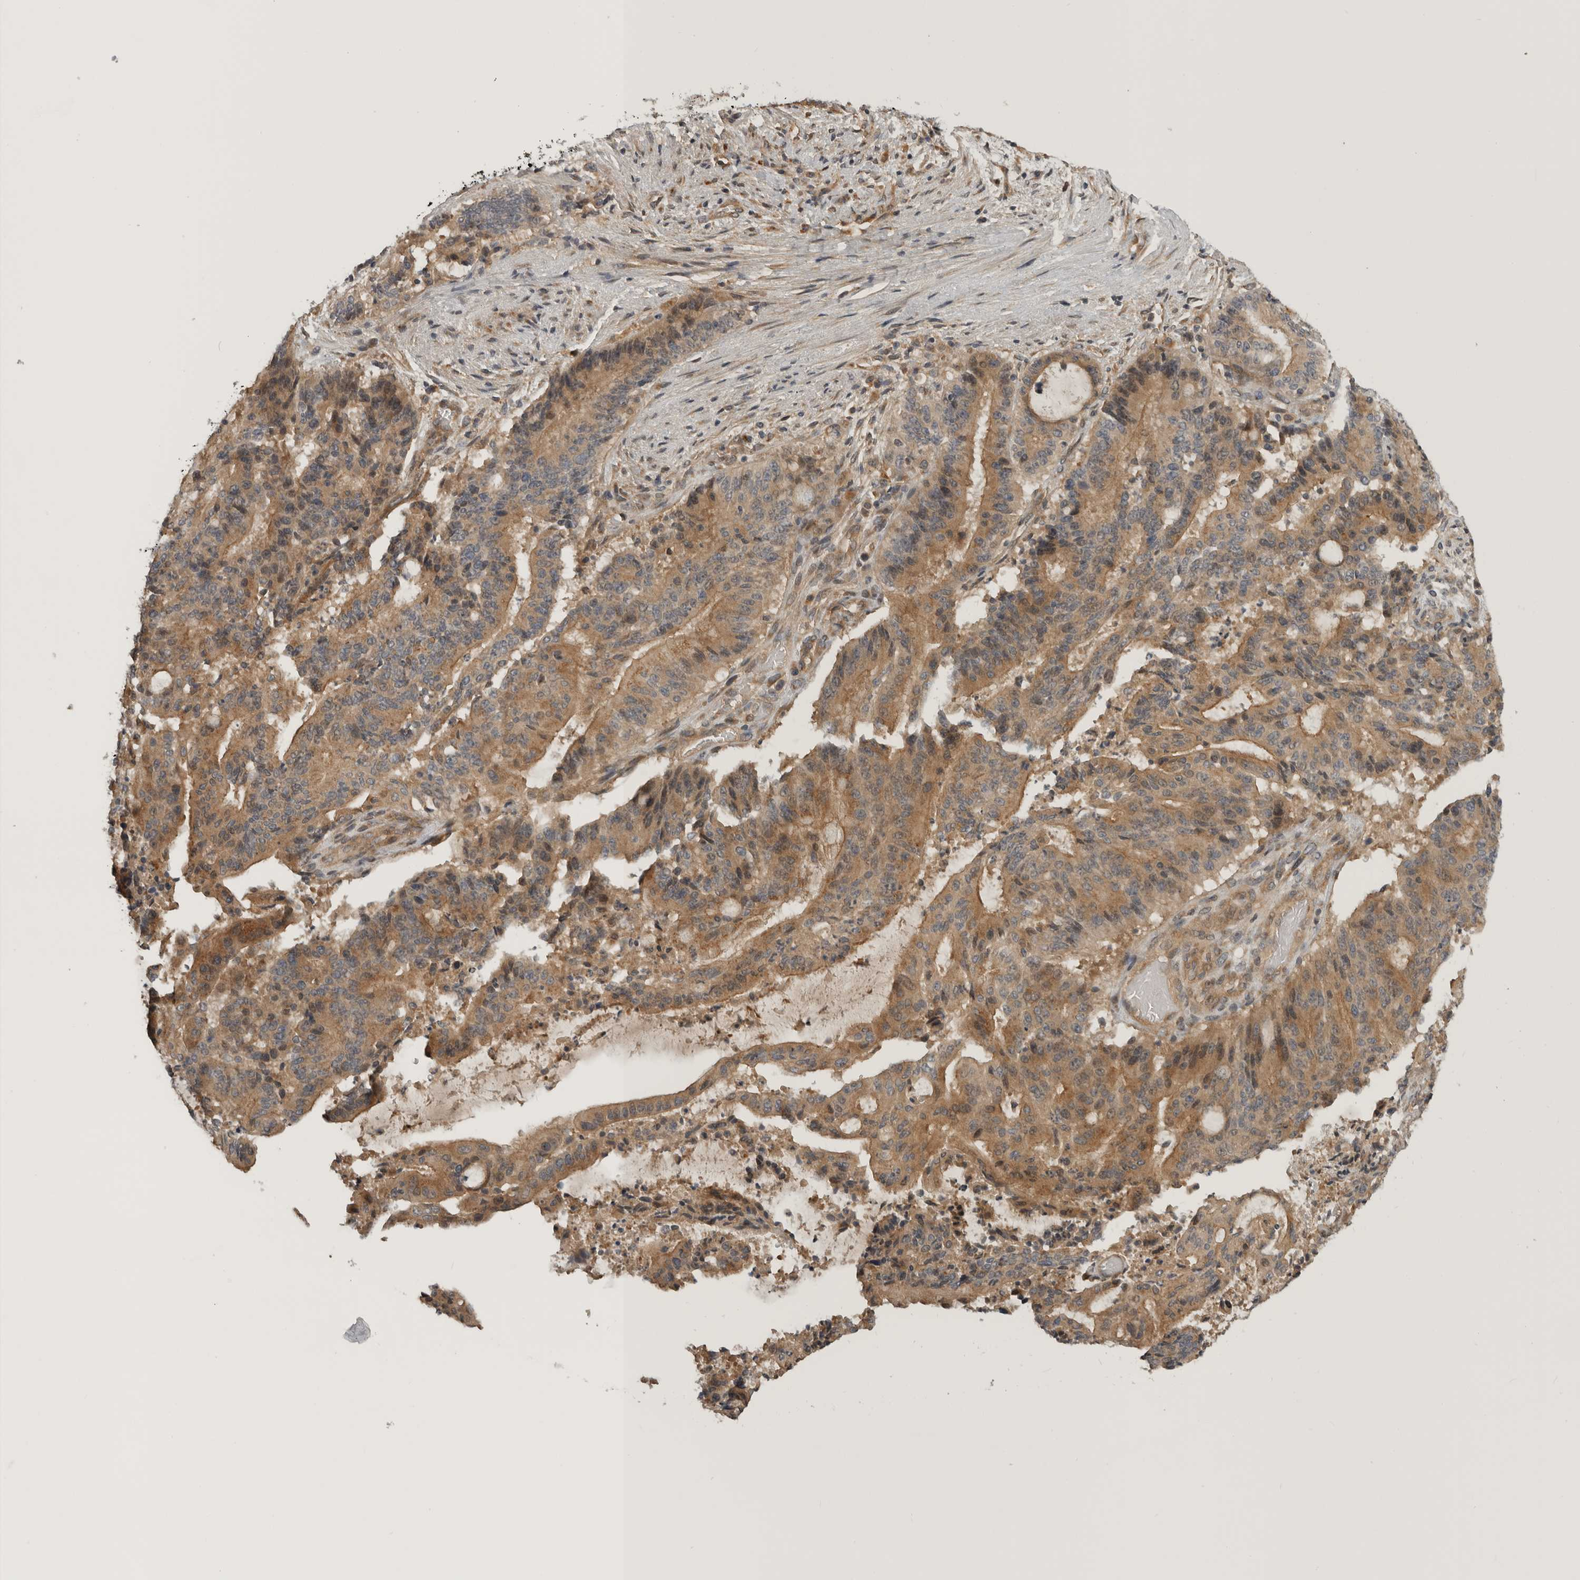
{"staining": {"intensity": "moderate", "quantity": ">75%", "location": "cytoplasmic/membranous"}, "tissue": "liver cancer", "cell_type": "Tumor cells", "image_type": "cancer", "snomed": [{"axis": "morphology", "description": "Normal tissue, NOS"}, {"axis": "morphology", "description": "Cholangiocarcinoma"}, {"axis": "topography", "description": "Liver"}, {"axis": "topography", "description": "Peripheral nerve tissue"}], "caption": "DAB immunohistochemical staining of liver cholangiocarcinoma displays moderate cytoplasmic/membranous protein positivity in about >75% of tumor cells.", "gene": "CUEDC1", "patient": {"sex": "female", "age": 73}}